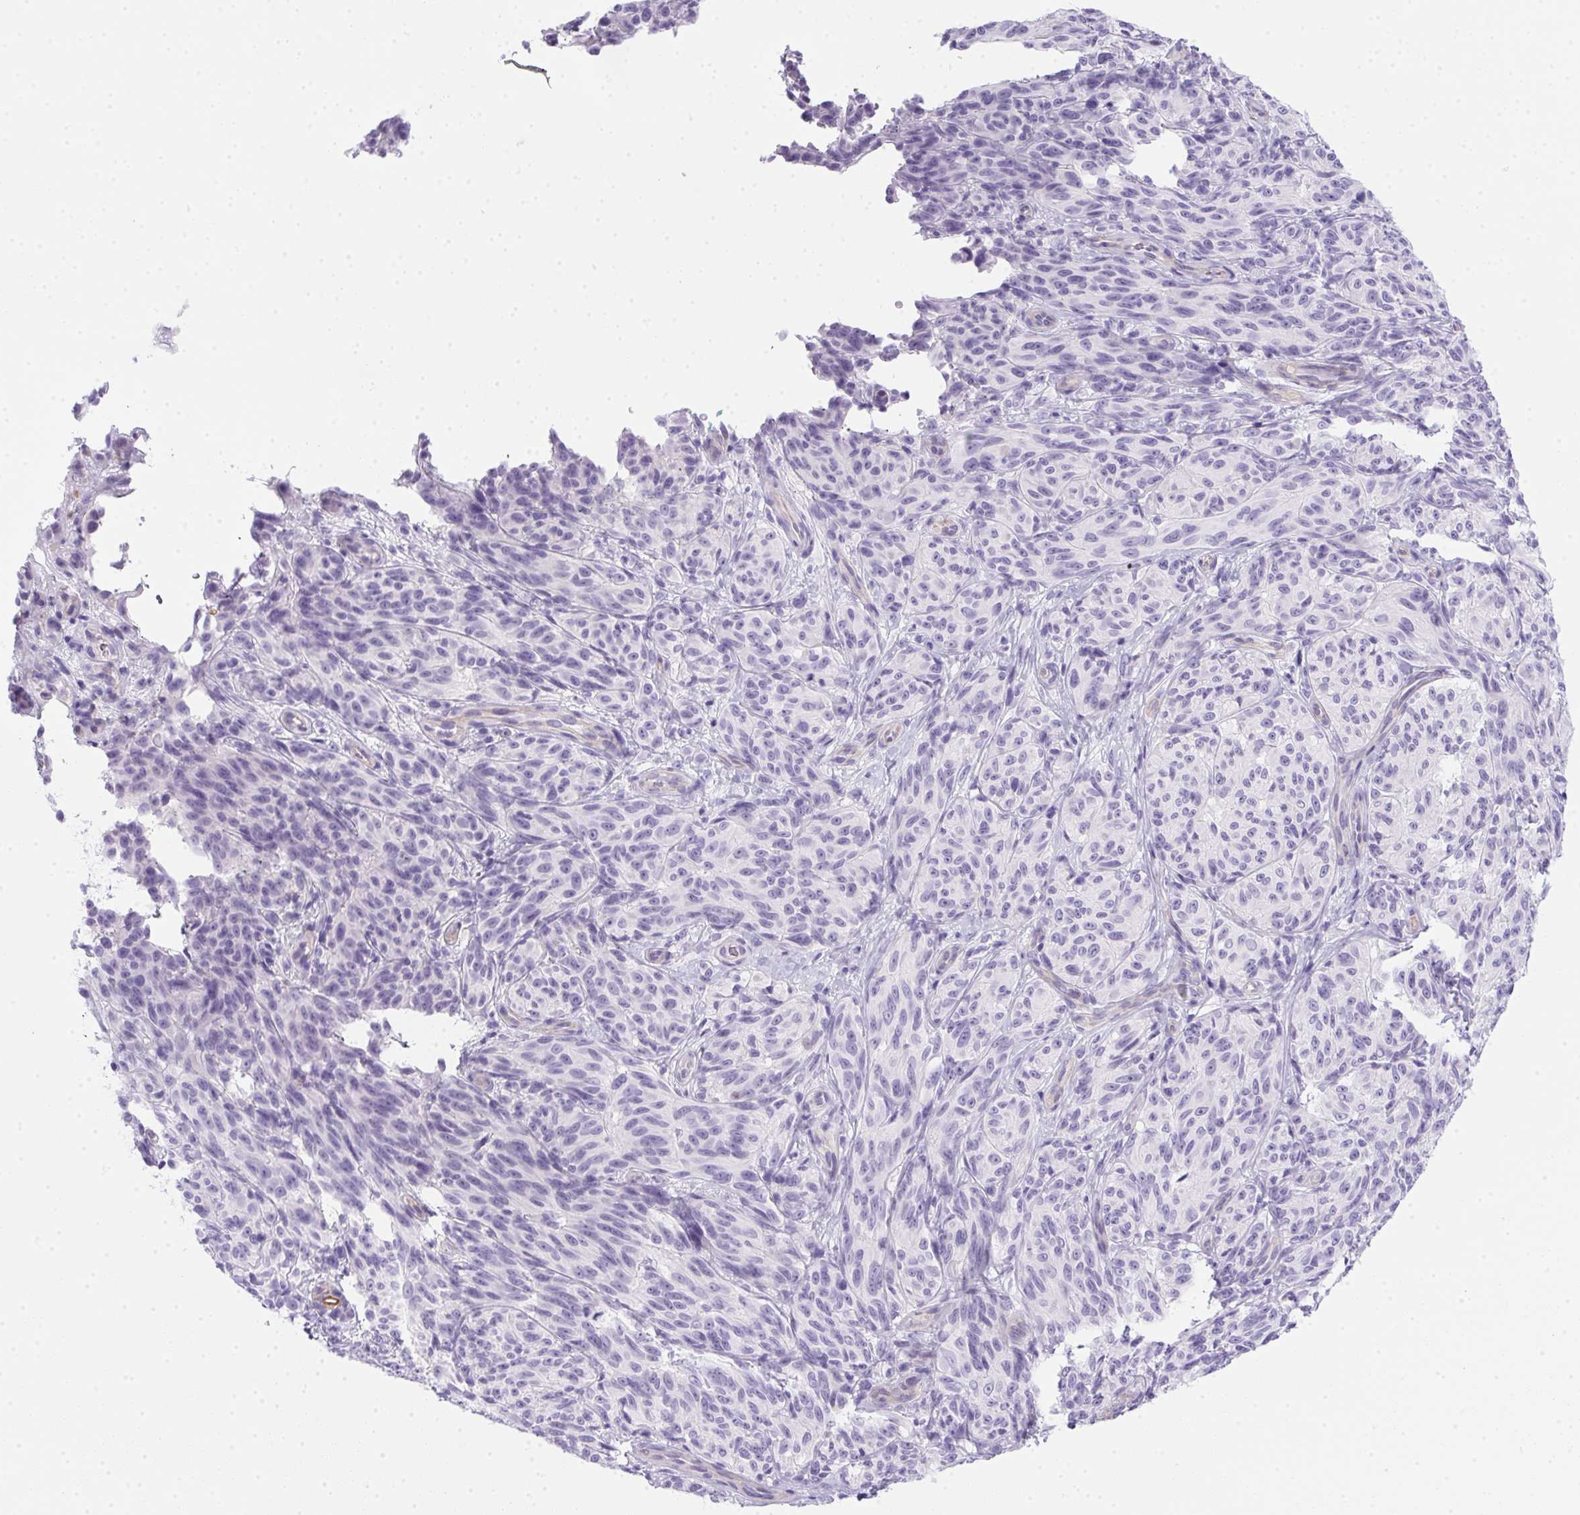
{"staining": {"intensity": "negative", "quantity": "none", "location": "none"}, "tissue": "melanoma", "cell_type": "Tumor cells", "image_type": "cancer", "snomed": [{"axis": "morphology", "description": "Malignant melanoma, NOS"}, {"axis": "topography", "description": "Skin"}], "caption": "Immunohistochemistry (IHC) of human melanoma reveals no expression in tumor cells.", "gene": "SPACA5B", "patient": {"sex": "female", "age": 85}}